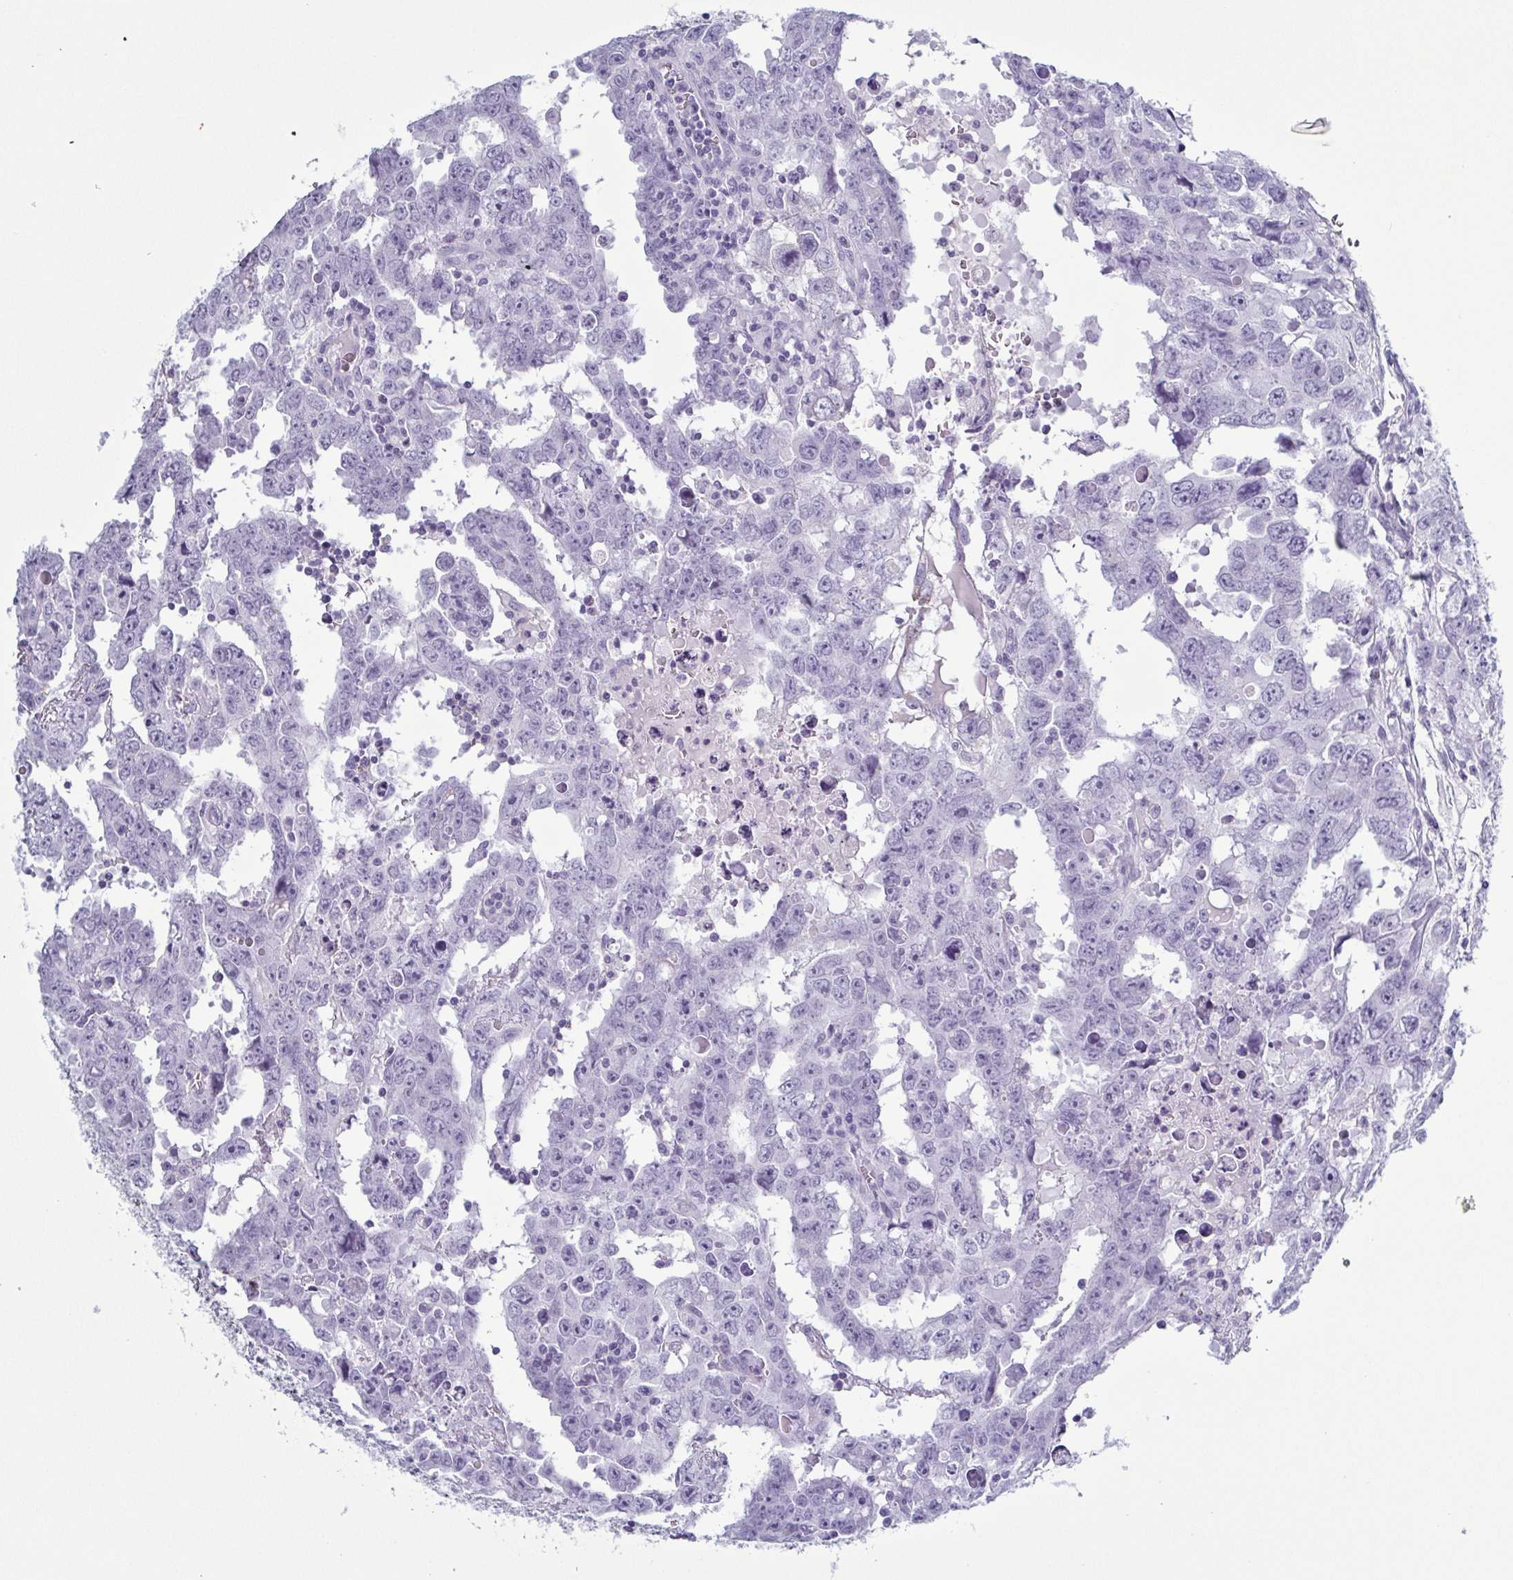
{"staining": {"intensity": "negative", "quantity": "none", "location": "none"}, "tissue": "testis cancer", "cell_type": "Tumor cells", "image_type": "cancer", "snomed": [{"axis": "morphology", "description": "Carcinoma, Embryonal, NOS"}, {"axis": "topography", "description": "Testis"}], "caption": "This is an immunohistochemistry (IHC) image of human embryonal carcinoma (testis). There is no staining in tumor cells.", "gene": "KRT10", "patient": {"sex": "male", "age": 22}}